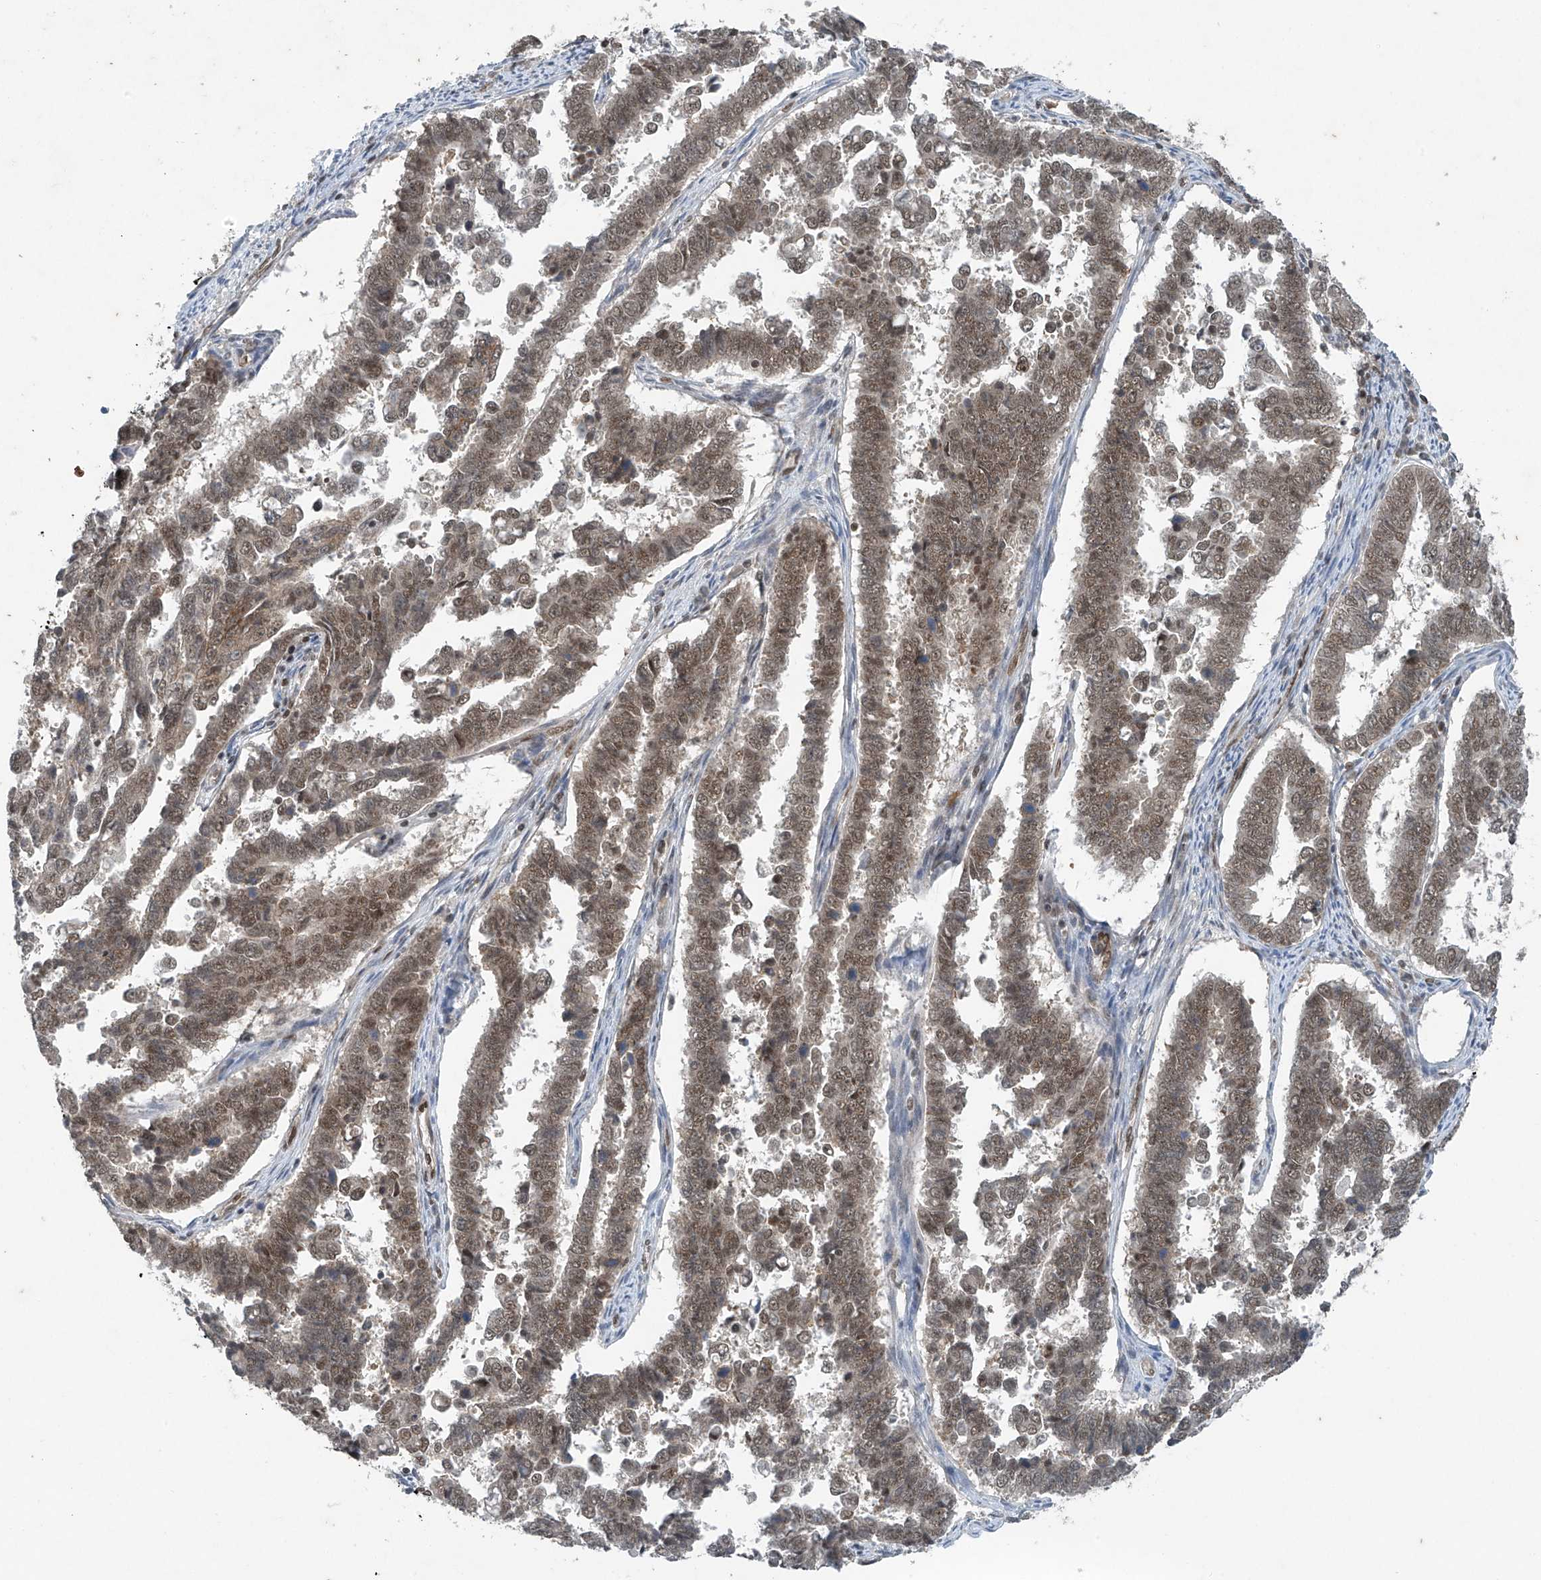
{"staining": {"intensity": "weak", "quantity": ">75%", "location": "nuclear"}, "tissue": "endometrial cancer", "cell_type": "Tumor cells", "image_type": "cancer", "snomed": [{"axis": "morphology", "description": "Adenocarcinoma, NOS"}, {"axis": "topography", "description": "Endometrium"}], "caption": "Human adenocarcinoma (endometrial) stained for a protein (brown) reveals weak nuclear positive positivity in approximately >75% of tumor cells.", "gene": "TAF8", "patient": {"sex": "female", "age": 75}}